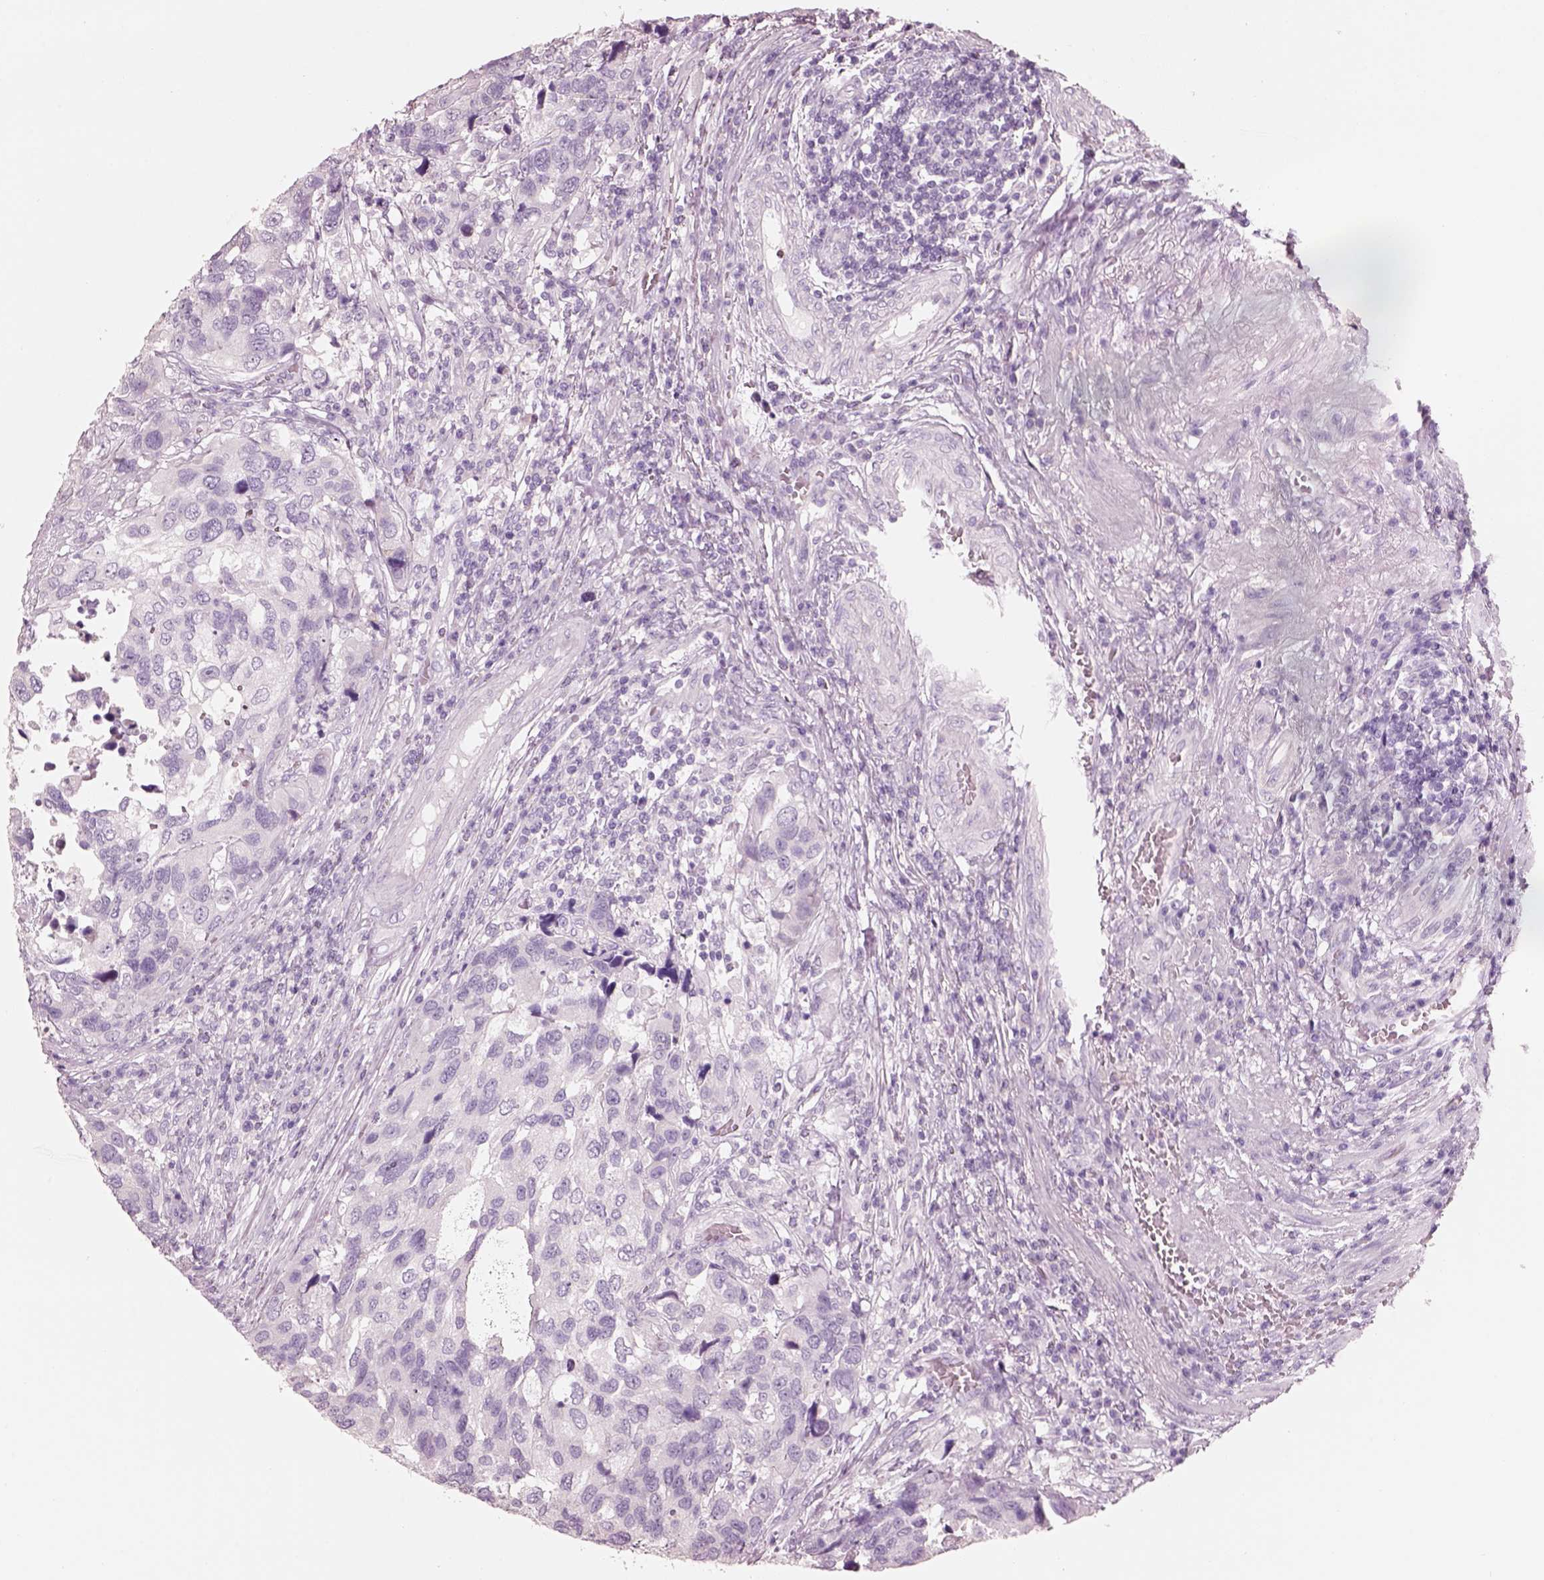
{"staining": {"intensity": "negative", "quantity": "none", "location": "none"}, "tissue": "urothelial cancer", "cell_type": "Tumor cells", "image_type": "cancer", "snomed": [{"axis": "morphology", "description": "Urothelial carcinoma, High grade"}, {"axis": "topography", "description": "Urinary bladder"}], "caption": "The photomicrograph reveals no staining of tumor cells in urothelial cancer.", "gene": "PNOC", "patient": {"sex": "male", "age": 60}}